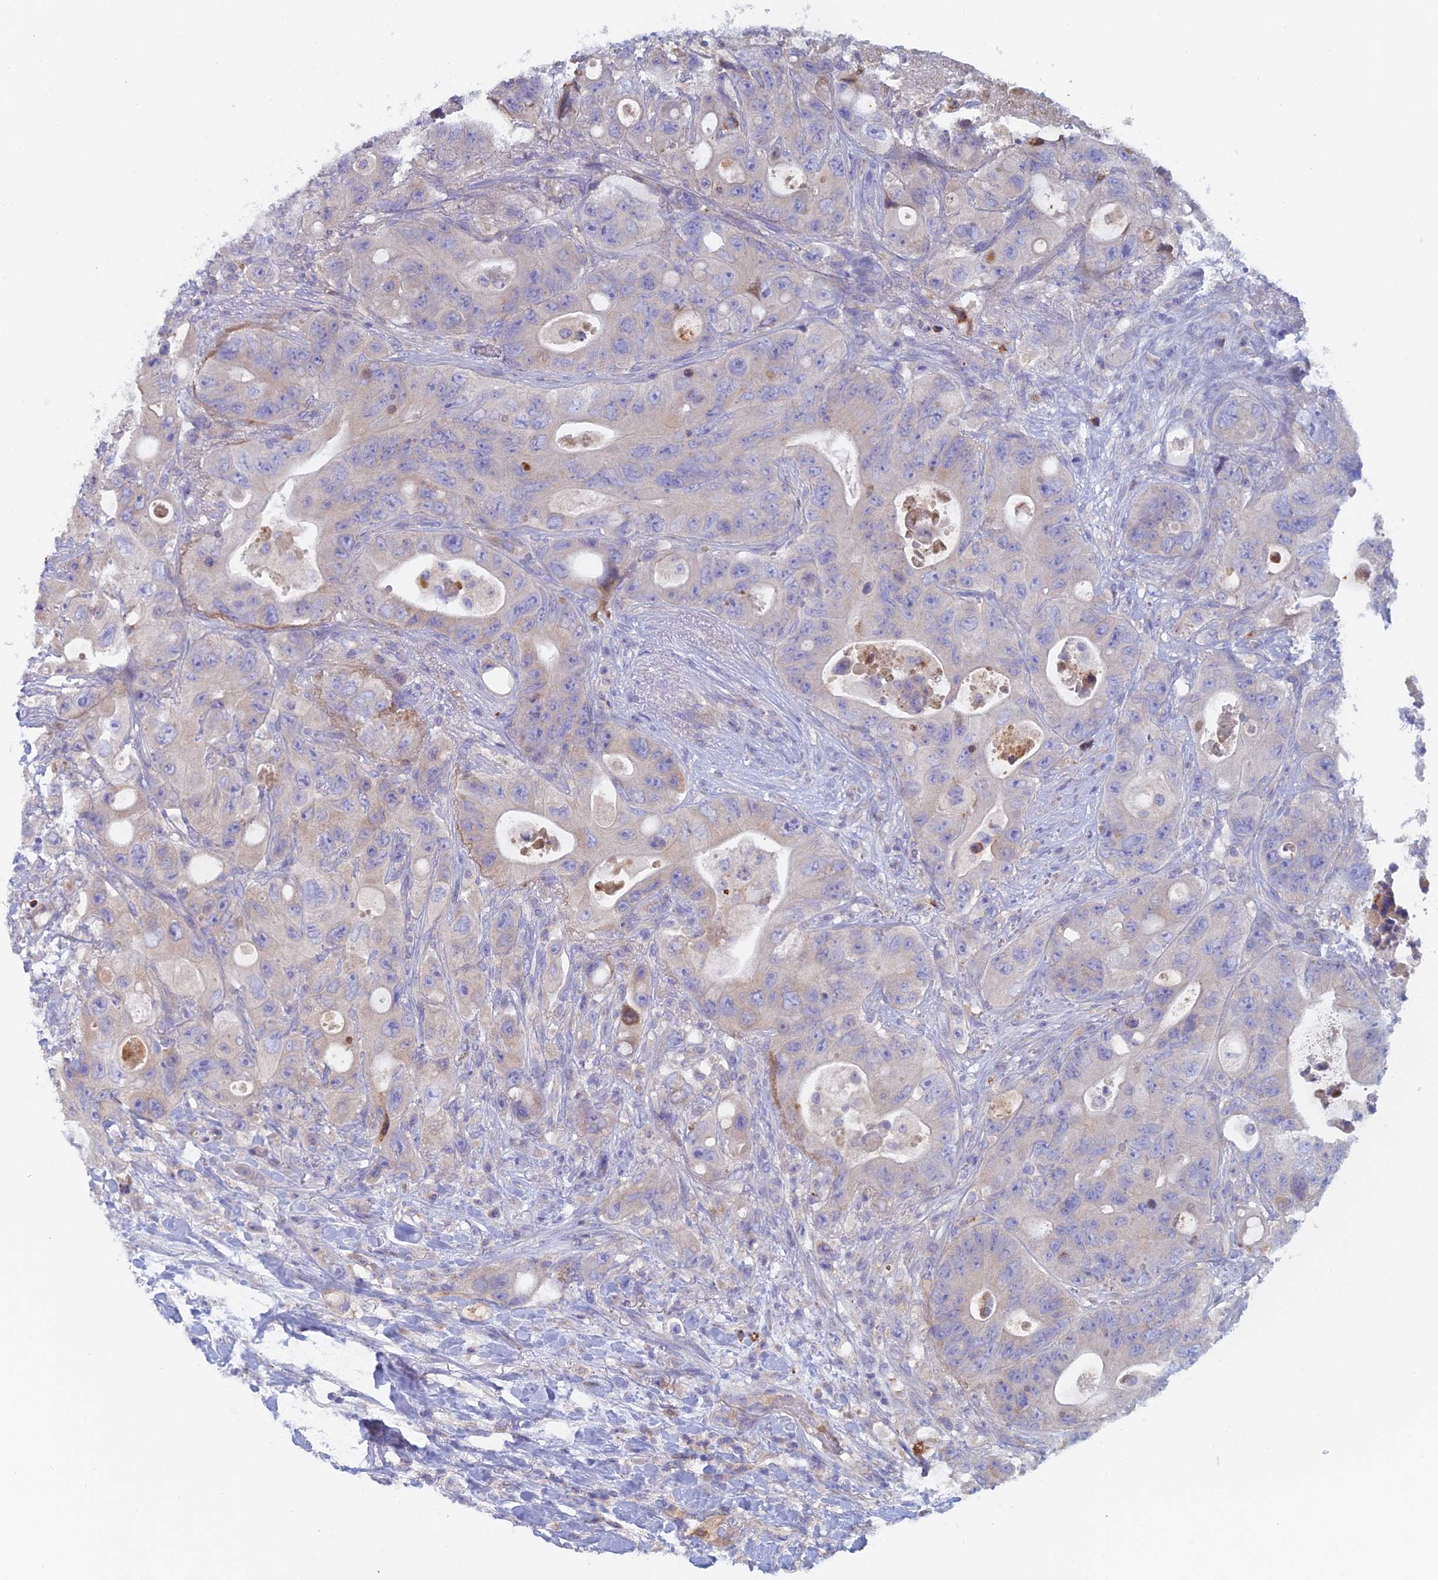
{"staining": {"intensity": "negative", "quantity": "none", "location": "none"}, "tissue": "colorectal cancer", "cell_type": "Tumor cells", "image_type": "cancer", "snomed": [{"axis": "morphology", "description": "Adenocarcinoma, NOS"}, {"axis": "topography", "description": "Colon"}], "caption": "Tumor cells show no significant protein positivity in colorectal cancer (adenocarcinoma).", "gene": "IFTAP", "patient": {"sex": "female", "age": 46}}